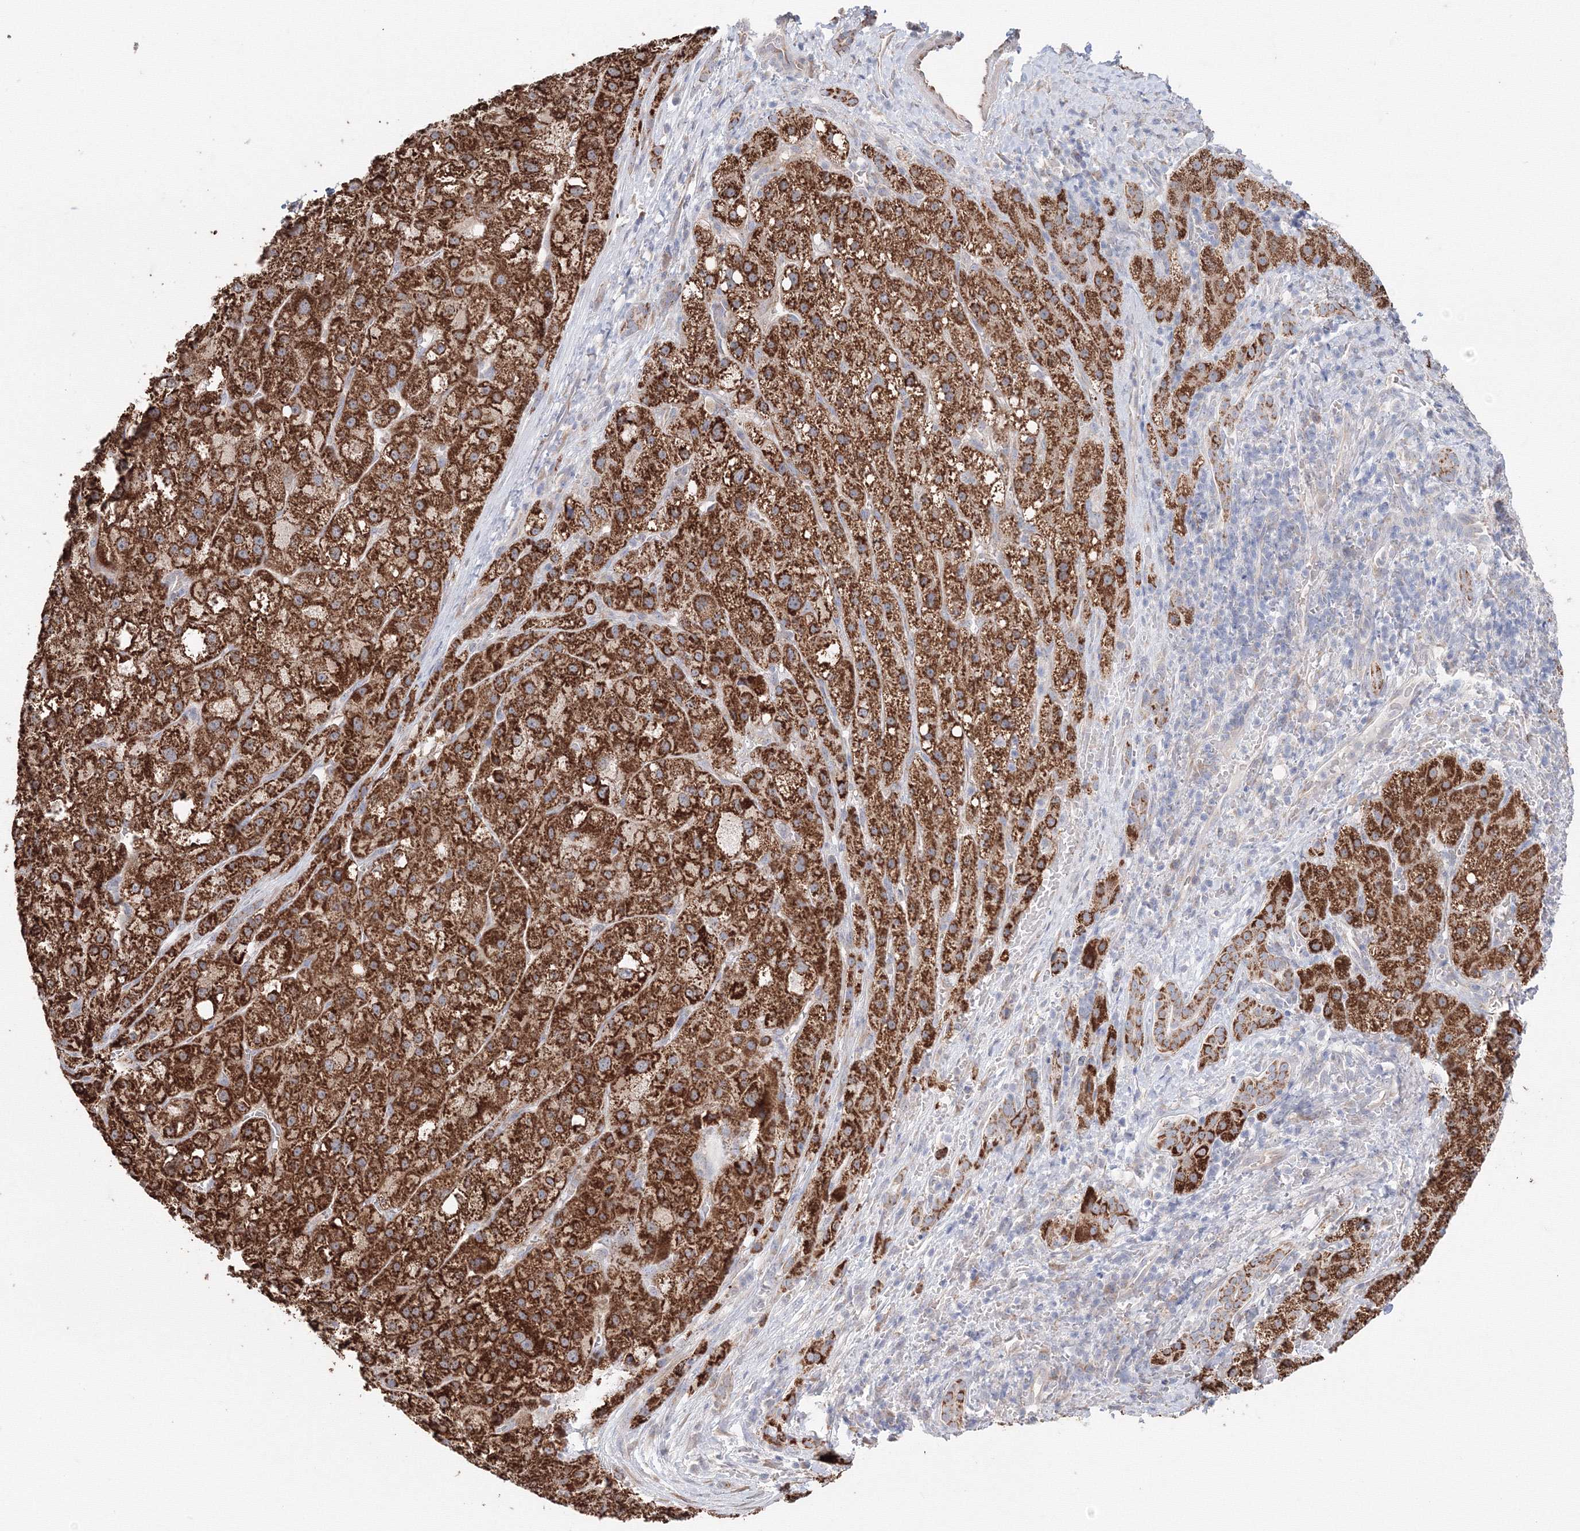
{"staining": {"intensity": "strong", "quantity": ">75%", "location": "cytoplasmic/membranous"}, "tissue": "liver cancer", "cell_type": "Tumor cells", "image_type": "cancer", "snomed": [{"axis": "morphology", "description": "Carcinoma, Hepatocellular, NOS"}, {"axis": "topography", "description": "Liver"}], "caption": "Immunohistochemistry of liver cancer displays high levels of strong cytoplasmic/membranous expression in about >75% of tumor cells.", "gene": "DHRS12", "patient": {"sex": "male", "age": 57}}